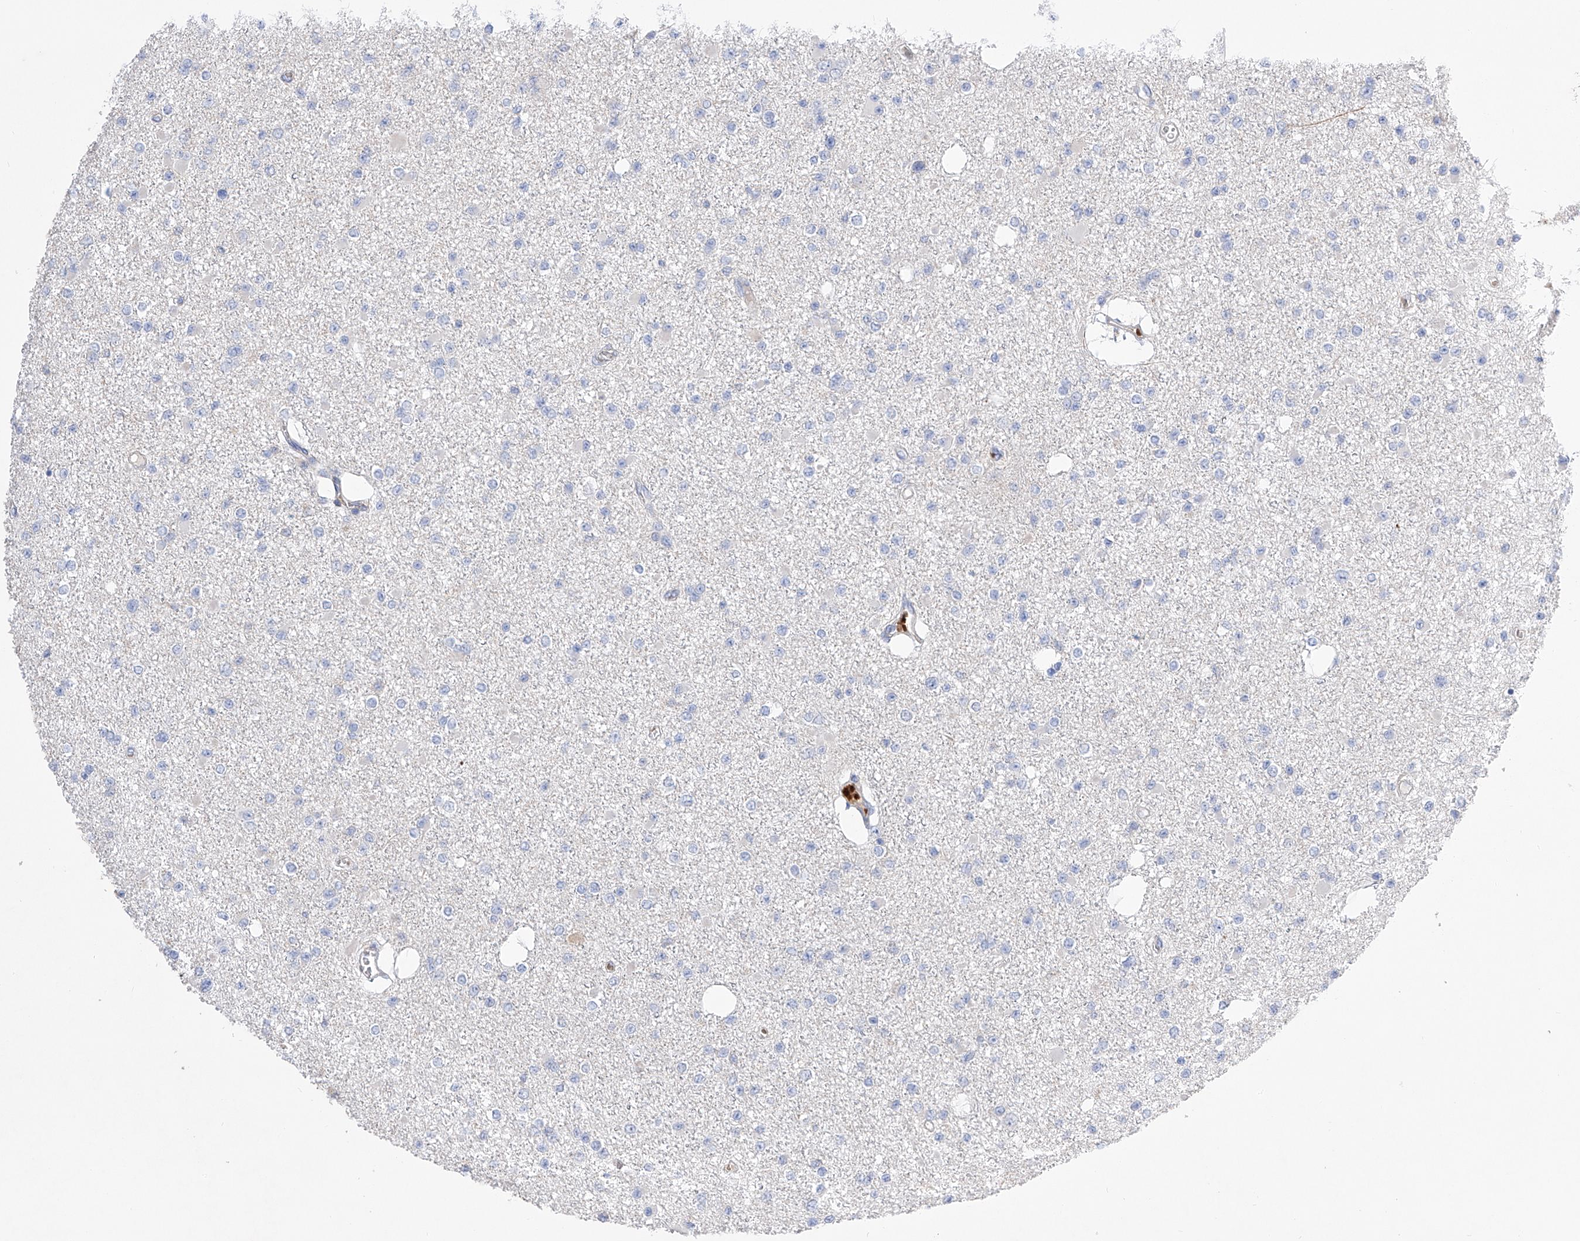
{"staining": {"intensity": "negative", "quantity": "none", "location": "none"}, "tissue": "glioma", "cell_type": "Tumor cells", "image_type": "cancer", "snomed": [{"axis": "morphology", "description": "Glioma, malignant, Low grade"}, {"axis": "topography", "description": "Brain"}], "caption": "Immunohistochemistry image of glioma stained for a protein (brown), which exhibits no staining in tumor cells.", "gene": "NFATC4", "patient": {"sex": "female", "age": 22}}